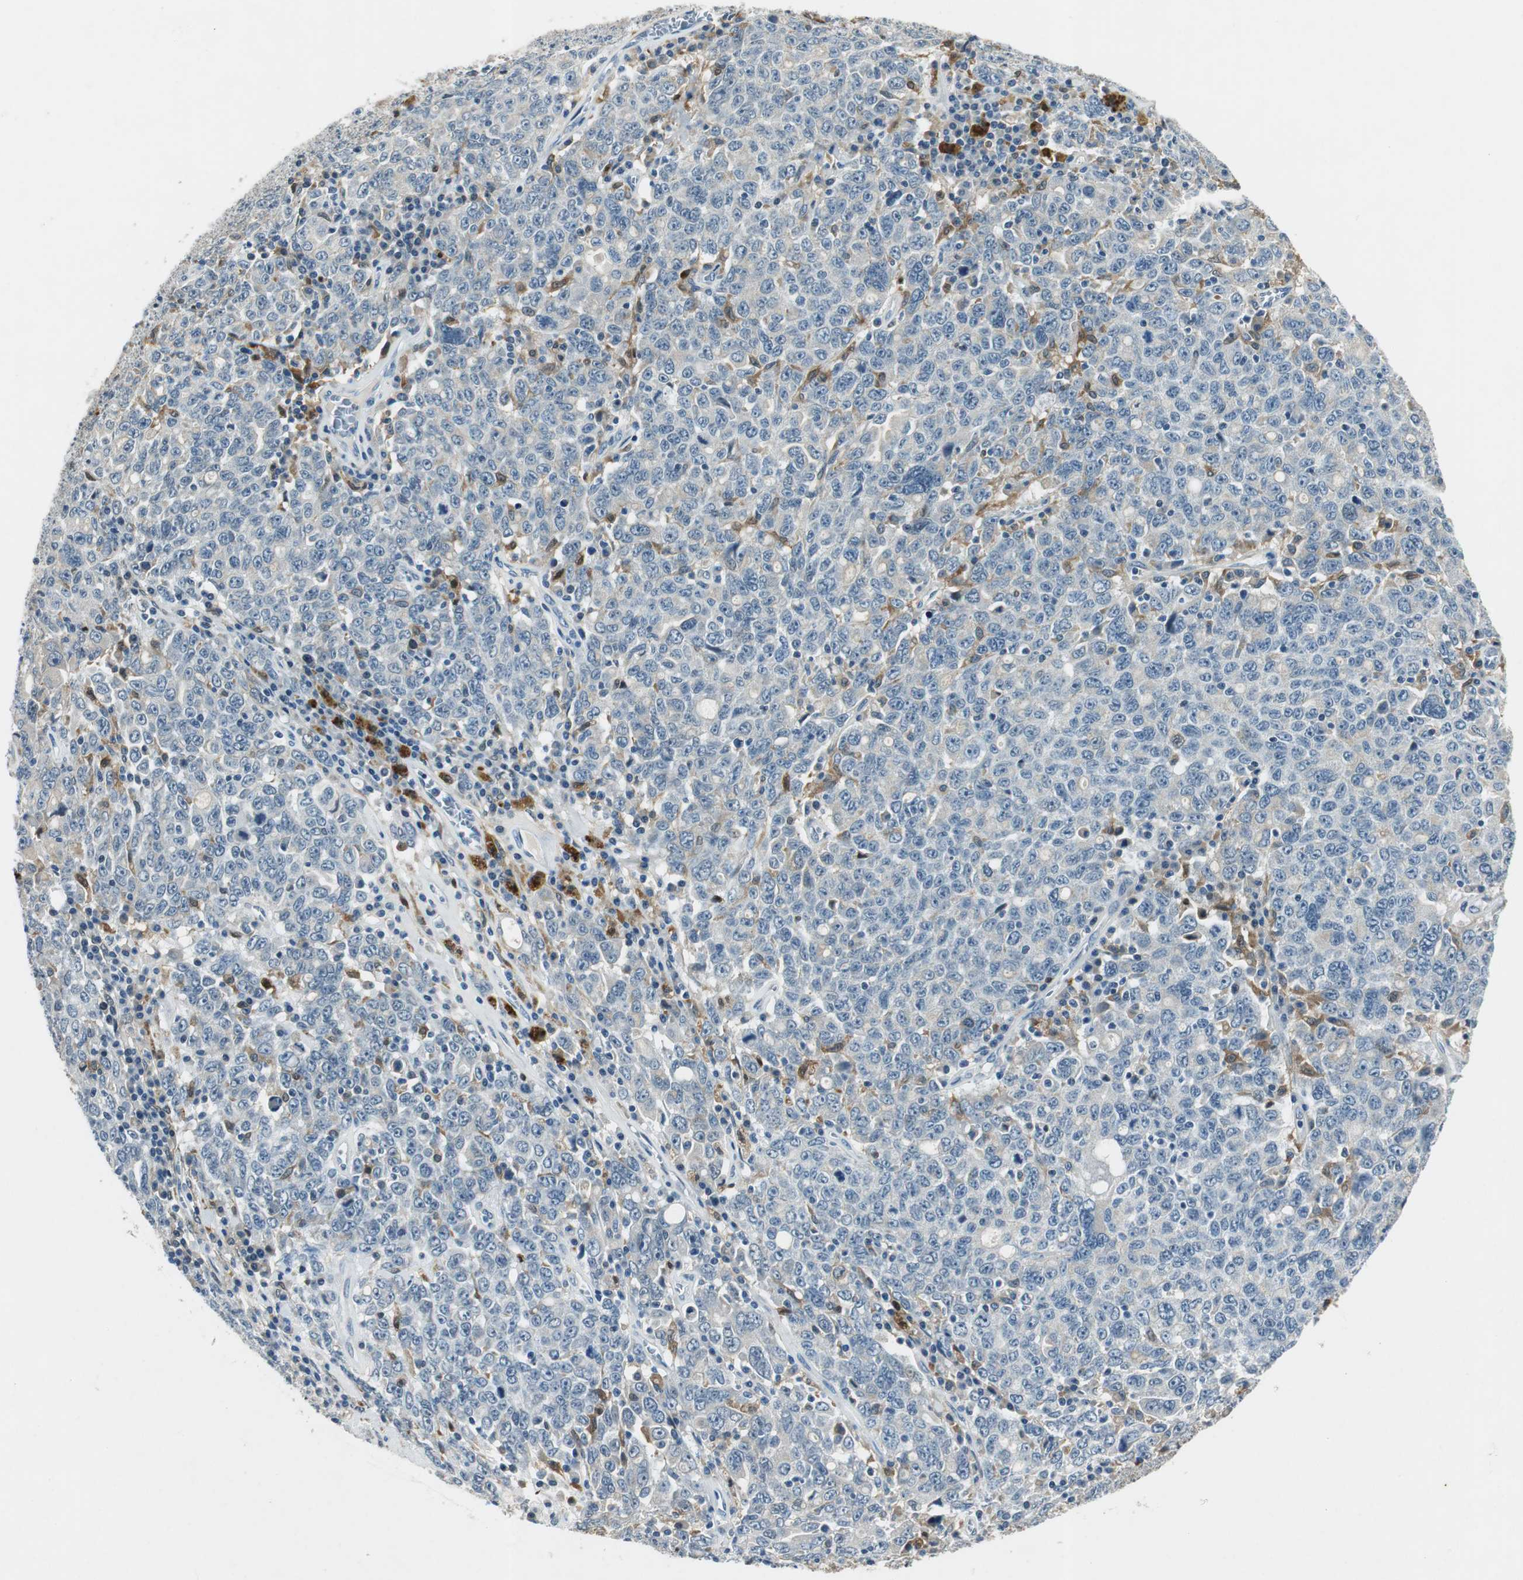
{"staining": {"intensity": "negative", "quantity": "none", "location": "none"}, "tissue": "ovarian cancer", "cell_type": "Tumor cells", "image_type": "cancer", "snomed": [{"axis": "morphology", "description": "Carcinoma, endometroid"}, {"axis": "topography", "description": "Ovary"}], "caption": "High power microscopy histopathology image of an immunohistochemistry histopathology image of ovarian endometroid carcinoma, revealing no significant staining in tumor cells.", "gene": "ME1", "patient": {"sex": "female", "age": 62}}